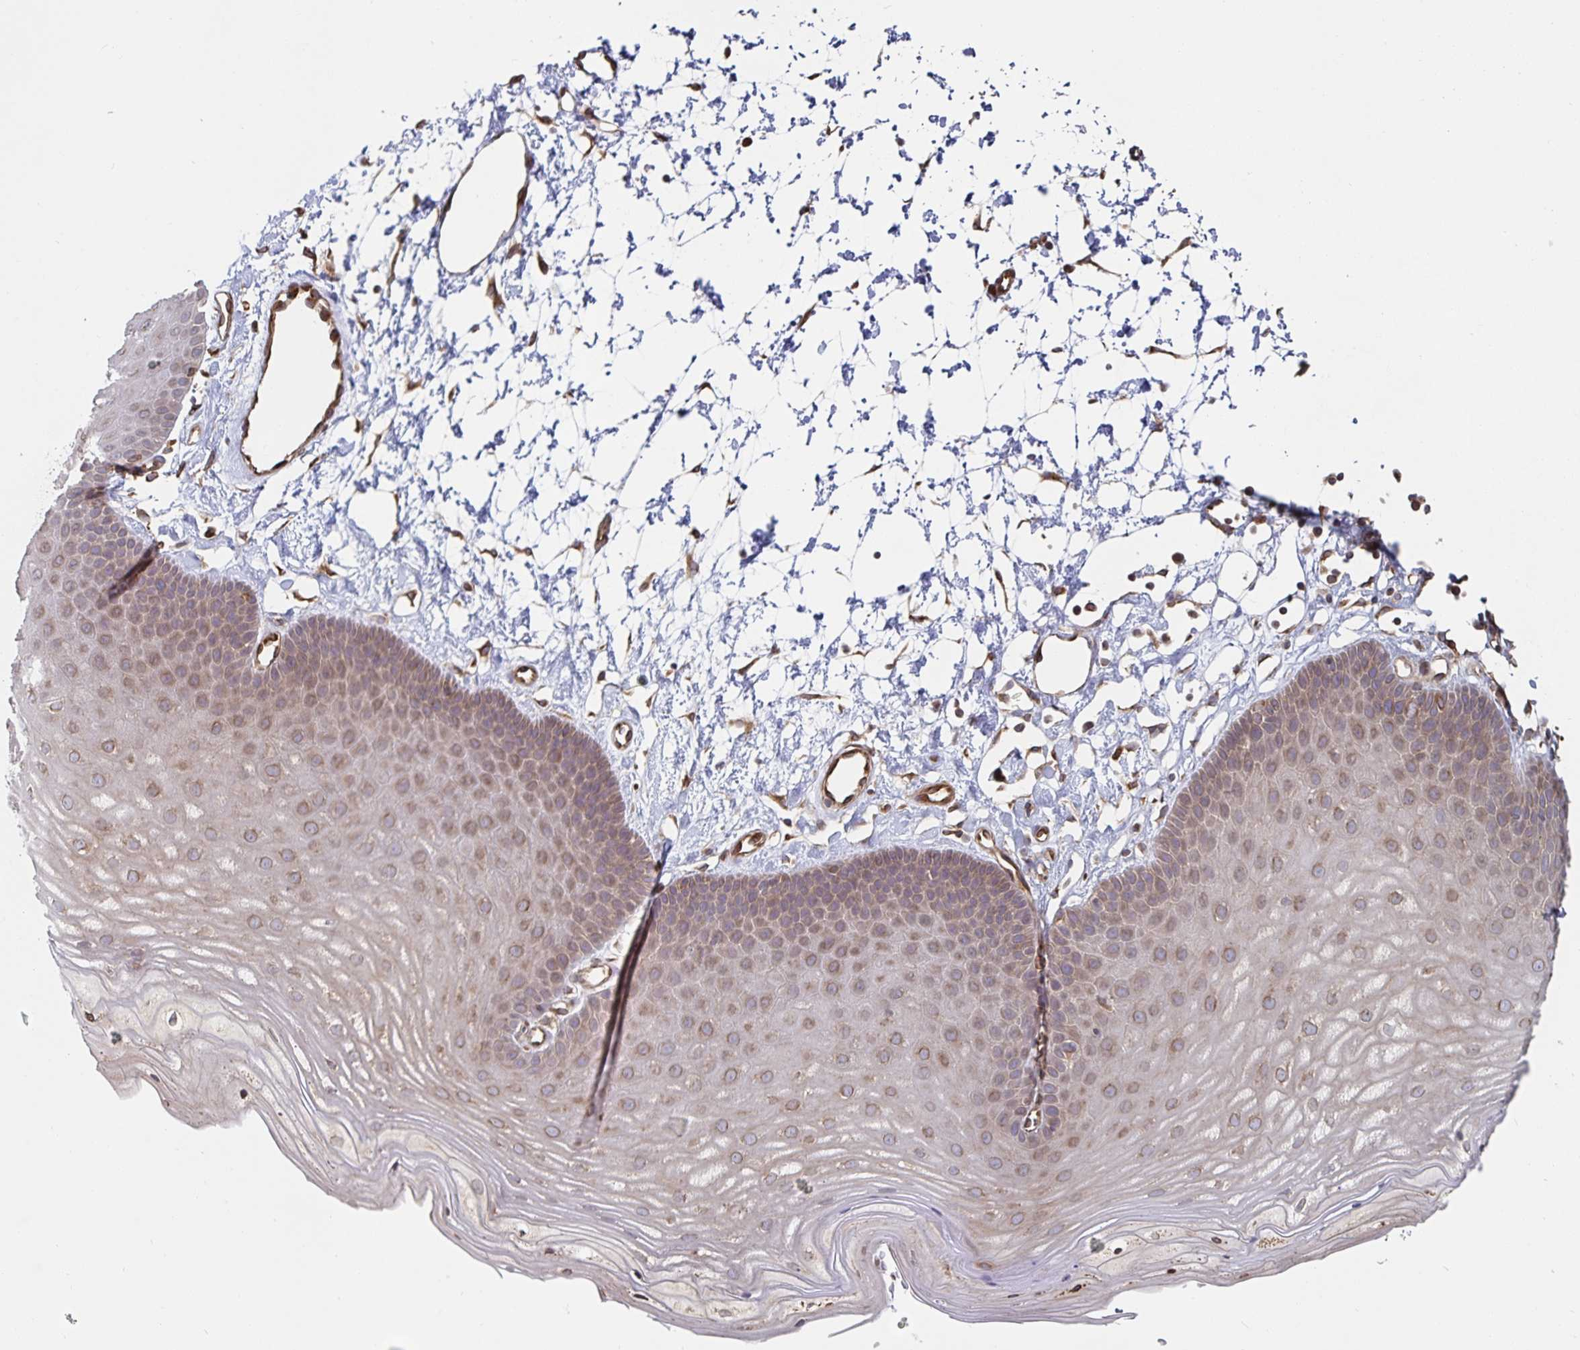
{"staining": {"intensity": "moderate", "quantity": ">75%", "location": "cytoplasmic/membranous"}, "tissue": "skin", "cell_type": "Epidermal cells", "image_type": "normal", "snomed": [{"axis": "morphology", "description": "Normal tissue, NOS"}, {"axis": "topography", "description": "Anal"}], "caption": "Brown immunohistochemical staining in normal skin displays moderate cytoplasmic/membranous positivity in about >75% of epidermal cells.", "gene": "BCAP29", "patient": {"sex": "male", "age": 53}}